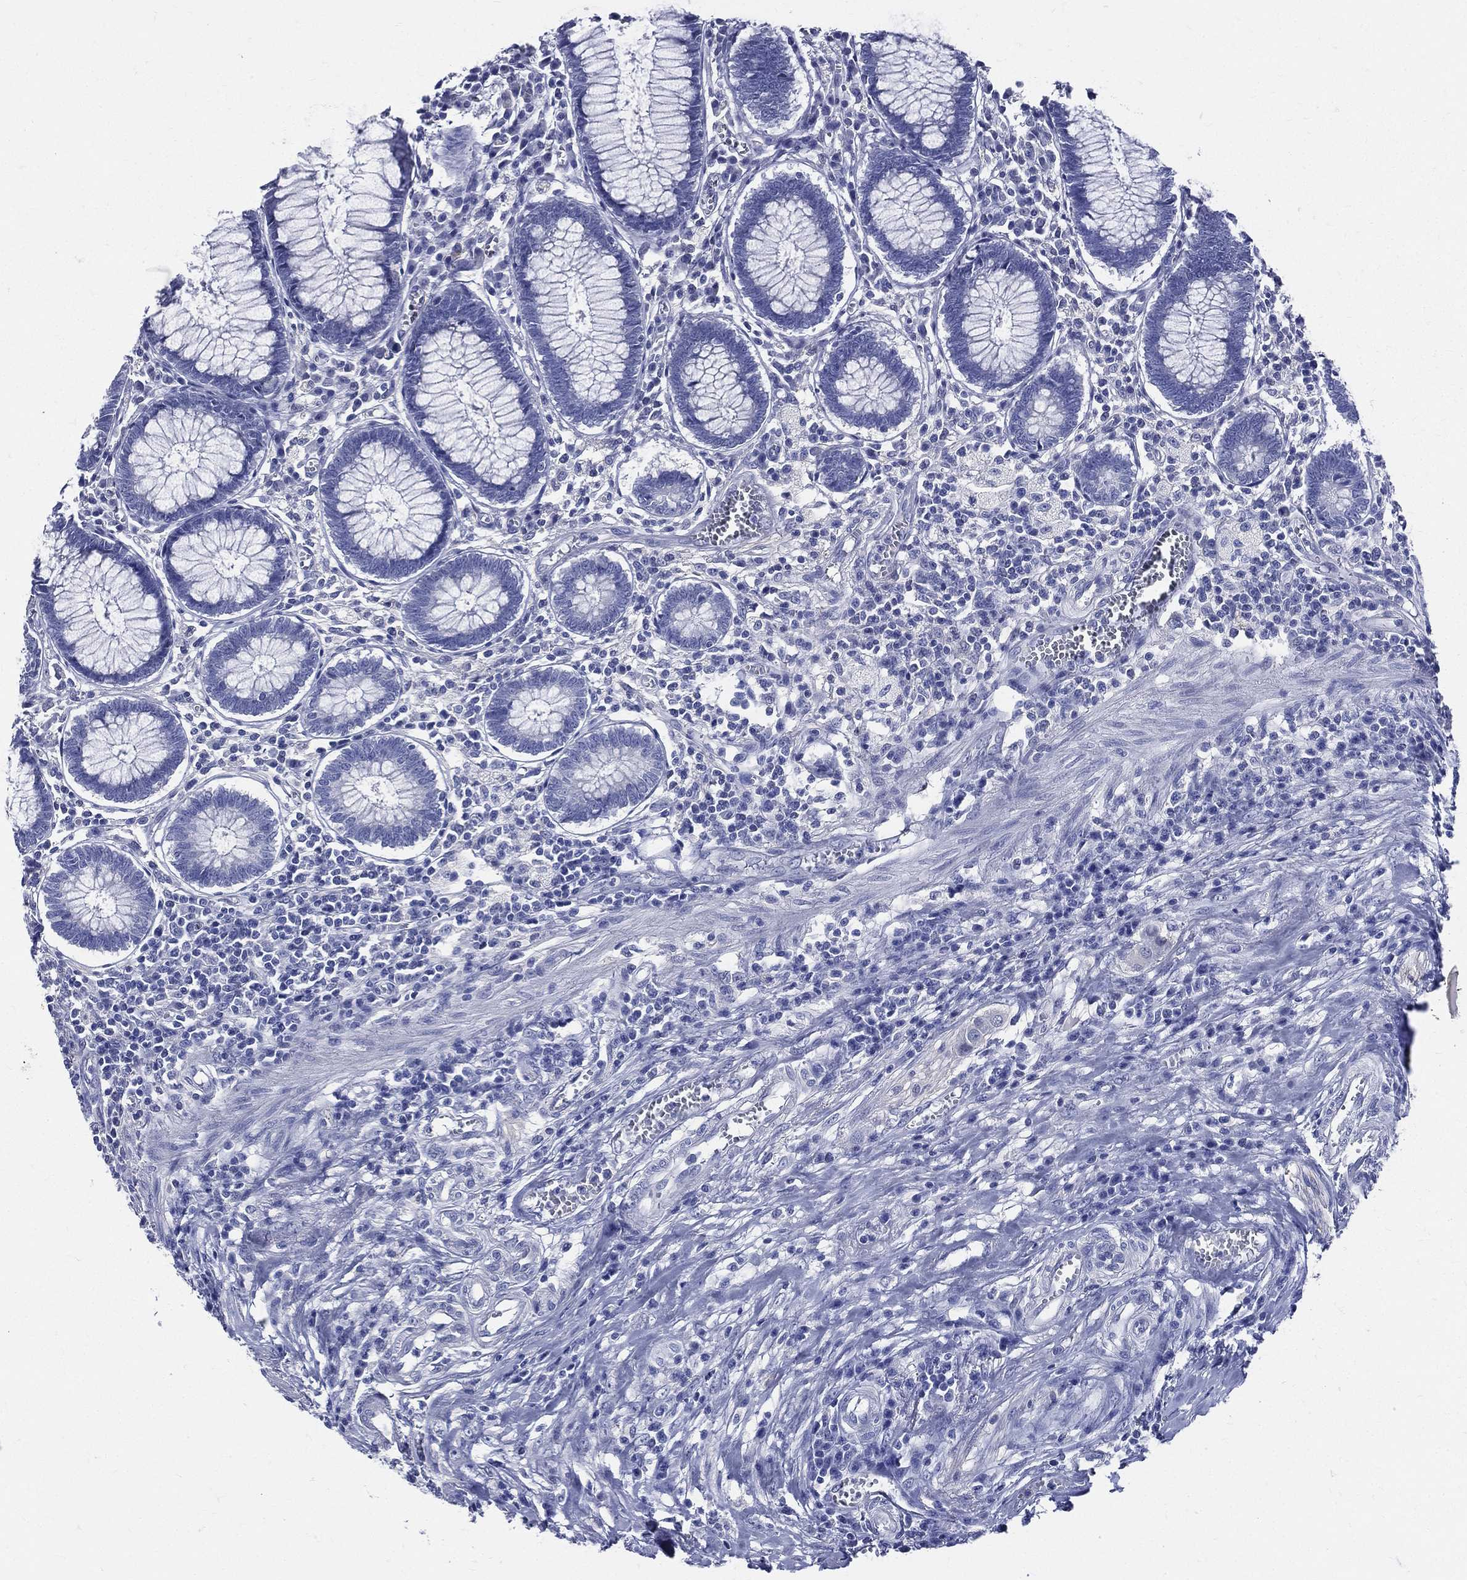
{"staining": {"intensity": "negative", "quantity": "none", "location": "none"}, "tissue": "colon", "cell_type": "Endothelial cells", "image_type": "normal", "snomed": [{"axis": "morphology", "description": "Normal tissue, NOS"}, {"axis": "topography", "description": "Colon"}], "caption": "A photomicrograph of human colon is negative for staining in endothelial cells. (Brightfield microscopy of DAB (3,3'-diaminobenzidine) immunohistochemistry (IHC) at high magnification).", "gene": "DPYS", "patient": {"sex": "male", "age": 65}}